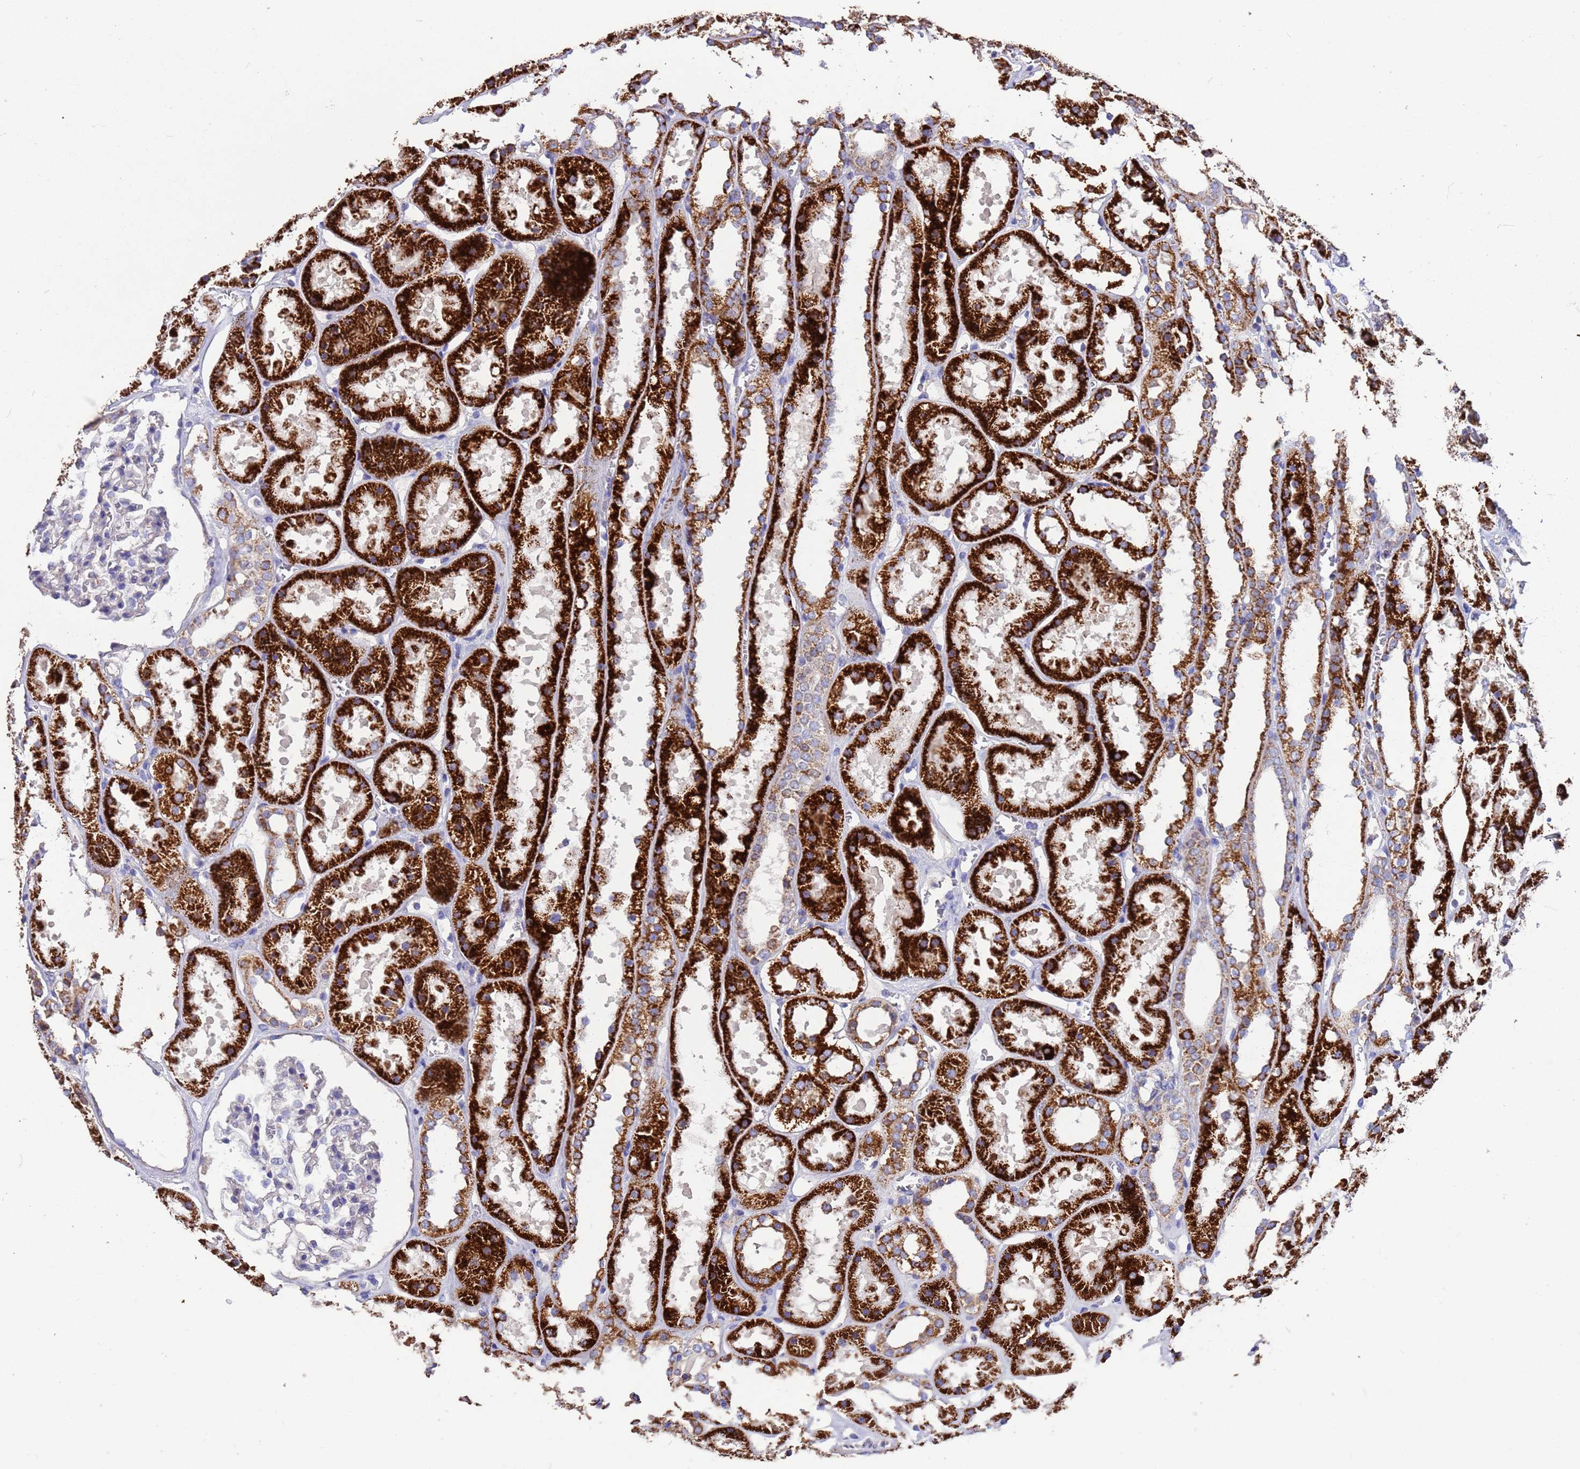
{"staining": {"intensity": "negative", "quantity": "none", "location": "none"}, "tissue": "kidney", "cell_type": "Cells in glomeruli", "image_type": "normal", "snomed": [{"axis": "morphology", "description": "Normal tissue, NOS"}, {"axis": "topography", "description": "Kidney"}], "caption": "Protein analysis of unremarkable kidney demonstrates no significant positivity in cells in glomeruli. The staining was performed using DAB (3,3'-diaminobenzidine) to visualize the protein expression in brown, while the nuclei were stained in blue with hematoxylin (Magnification: 20x).", "gene": "ZNFX1", "patient": {"sex": "female", "age": 41}}